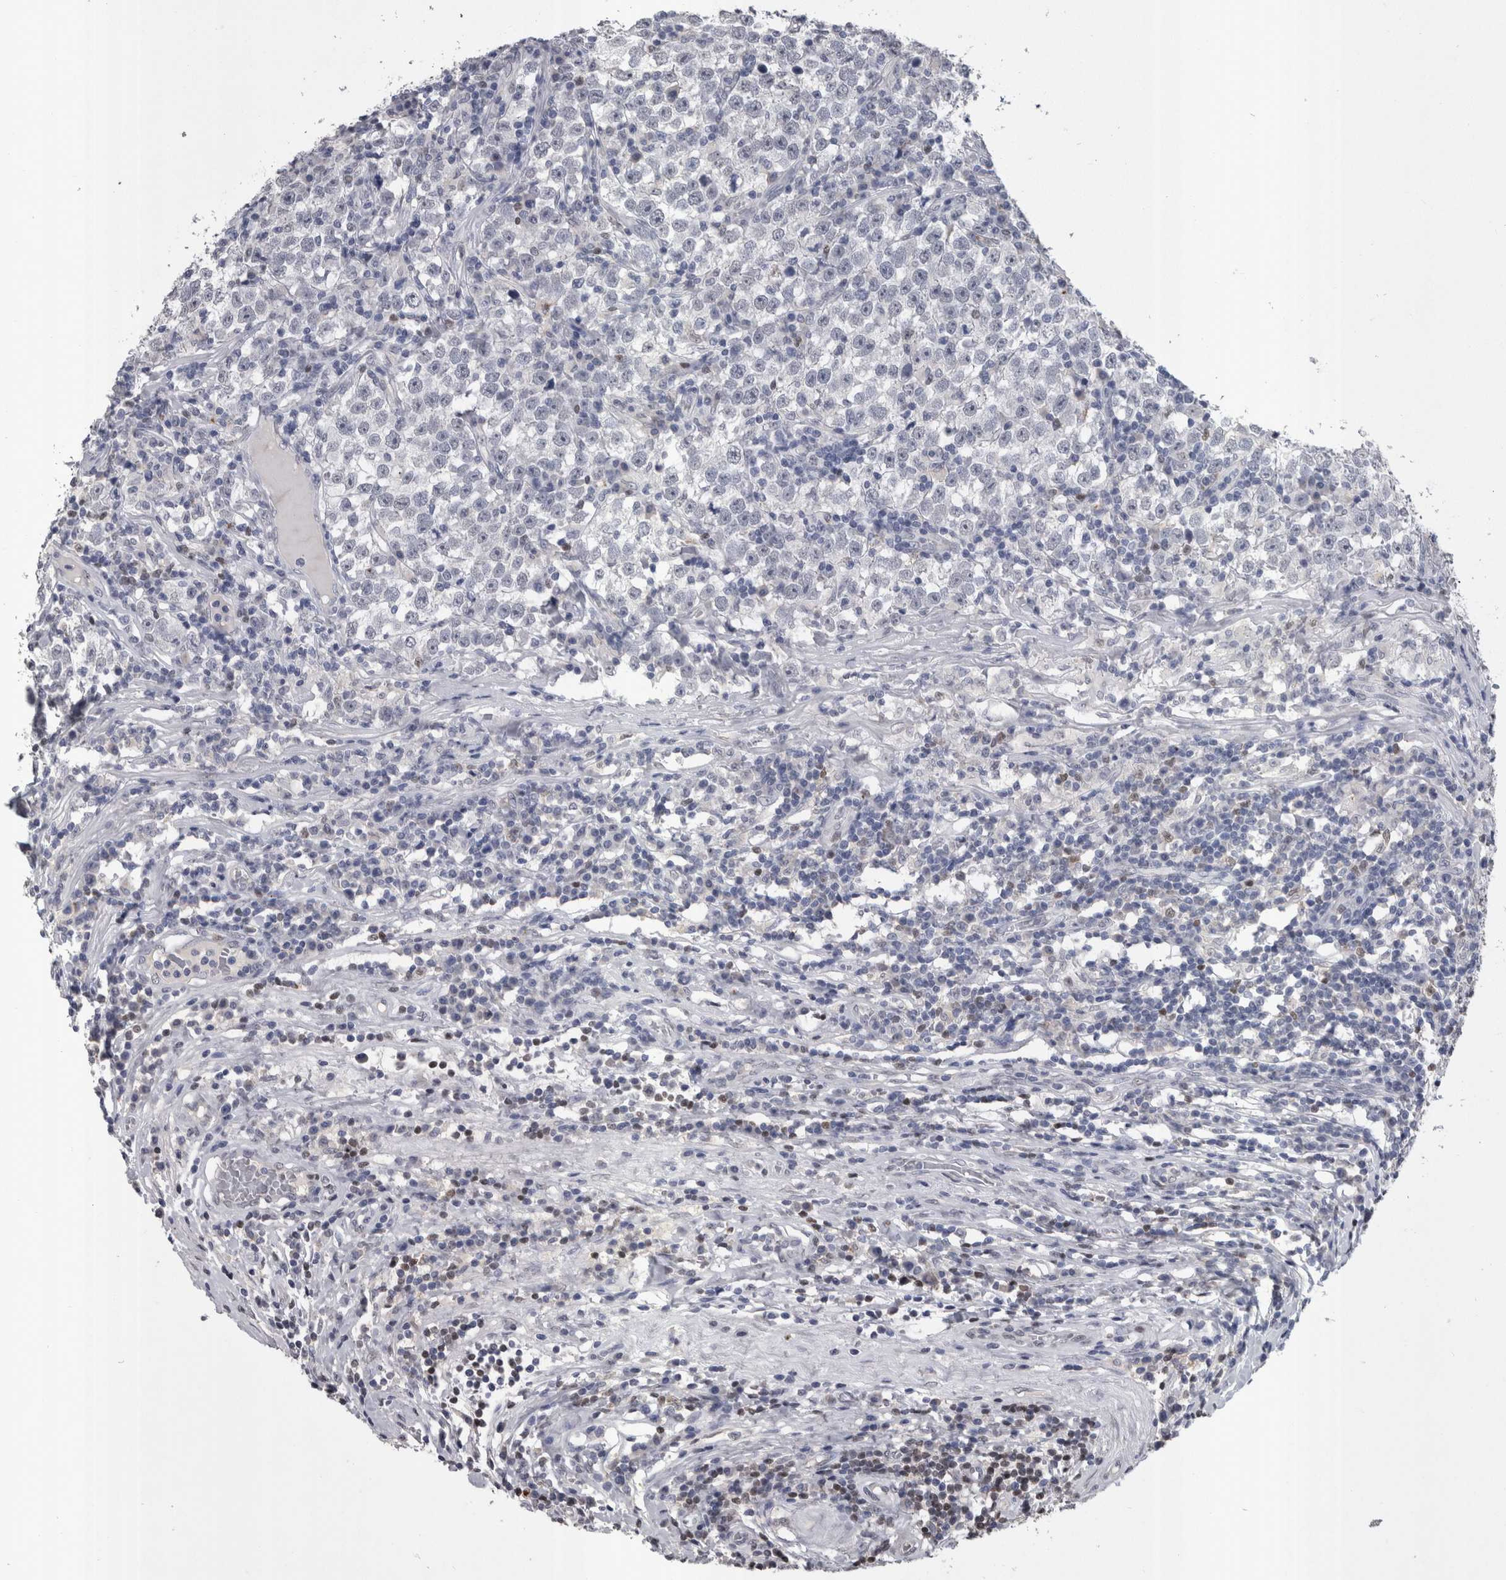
{"staining": {"intensity": "negative", "quantity": "none", "location": "none"}, "tissue": "testis cancer", "cell_type": "Tumor cells", "image_type": "cancer", "snomed": [{"axis": "morphology", "description": "Seminoma, NOS"}, {"axis": "topography", "description": "Testis"}], "caption": "Protein analysis of testis seminoma displays no significant expression in tumor cells. The staining is performed using DAB brown chromogen with nuclei counter-stained in using hematoxylin.", "gene": "PAX5", "patient": {"sex": "male", "age": 43}}